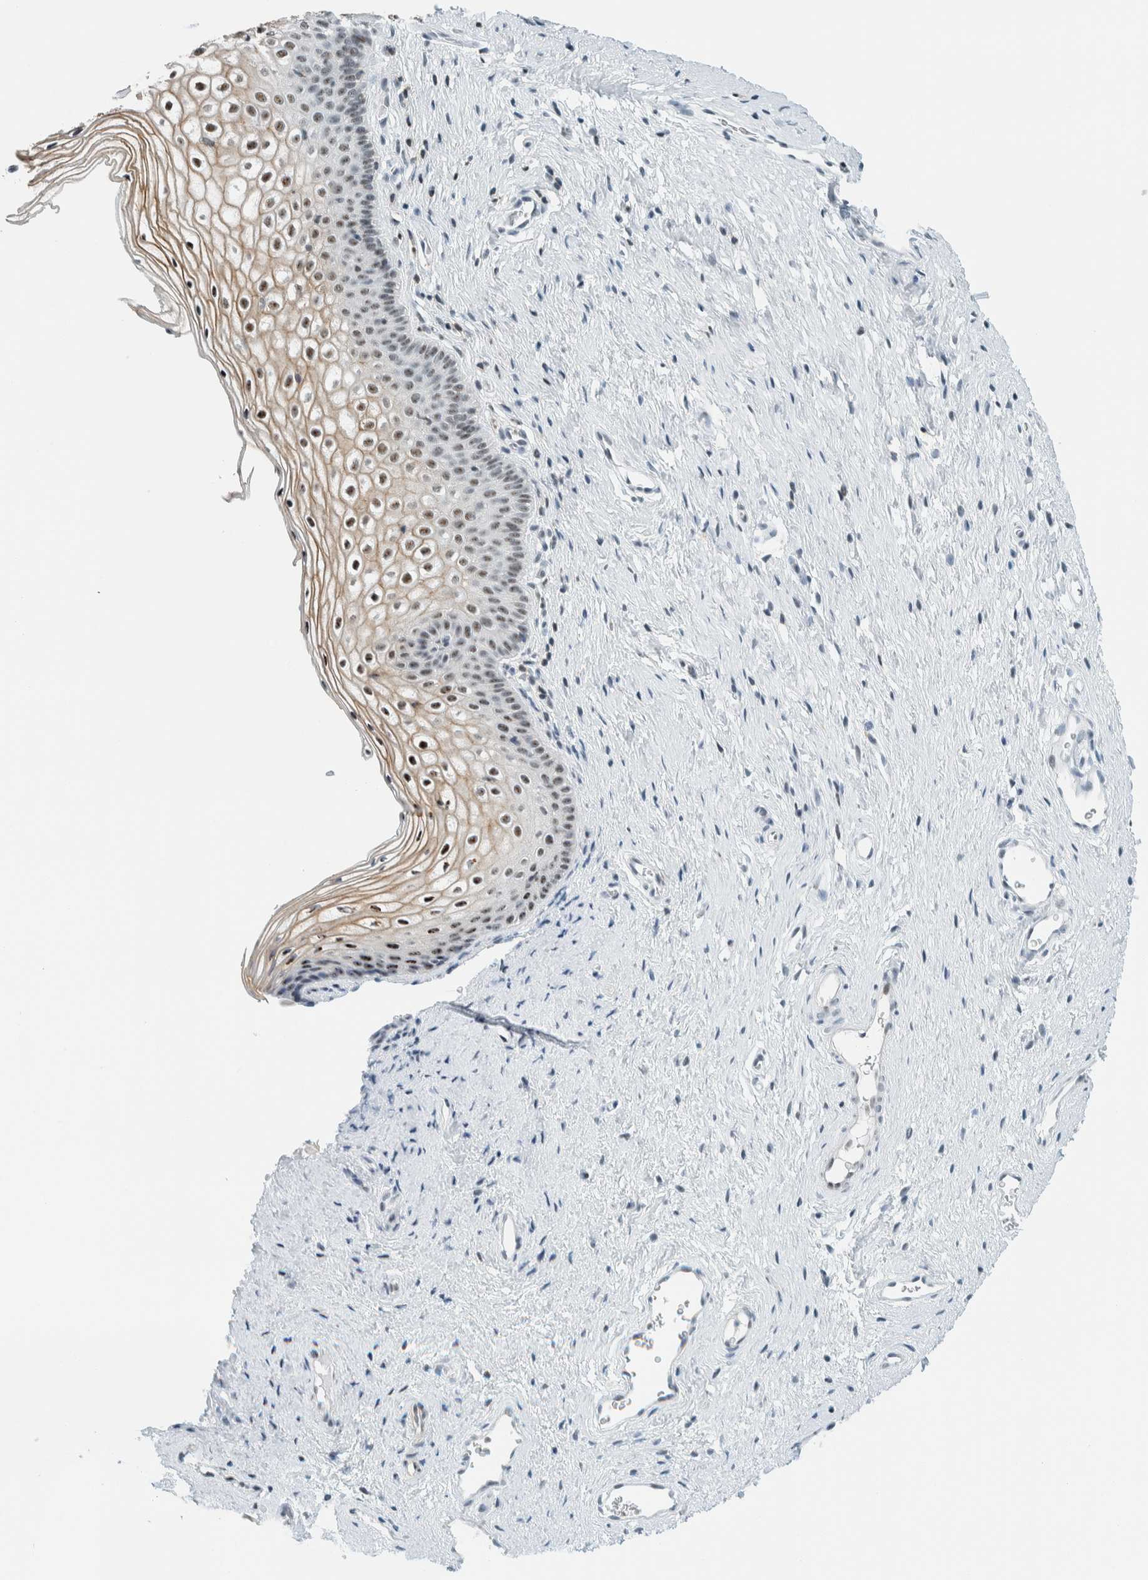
{"staining": {"intensity": "moderate", "quantity": ">75%", "location": "cytoplasmic/membranous,nuclear"}, "tissue": "cervix", "cell_type": "Glandular cells", "image_type": "normal", "snomed": [{"axis": "morphology", "description": "Normal tissue, NOS"}, {"axis": "topography", "description": "Cervix"}], "caption": "Immunohistochemistry (IHC) staining of unremarkable cervix, which displays medium levels of moderate cytoplasmic/membranous,nuclear positivity in approximately >75% of glandular cells indicating moderate cytoplasmic/membranous,nuclear protein positivity. The staining was performed using DAB (3,3'-diaminobenzidine) (brown) for protein detection and nuclei were counterstained in hematoxylin (blue).", "gene": "CYSRT1", "patient": {"sex": "female", "age": 27}}